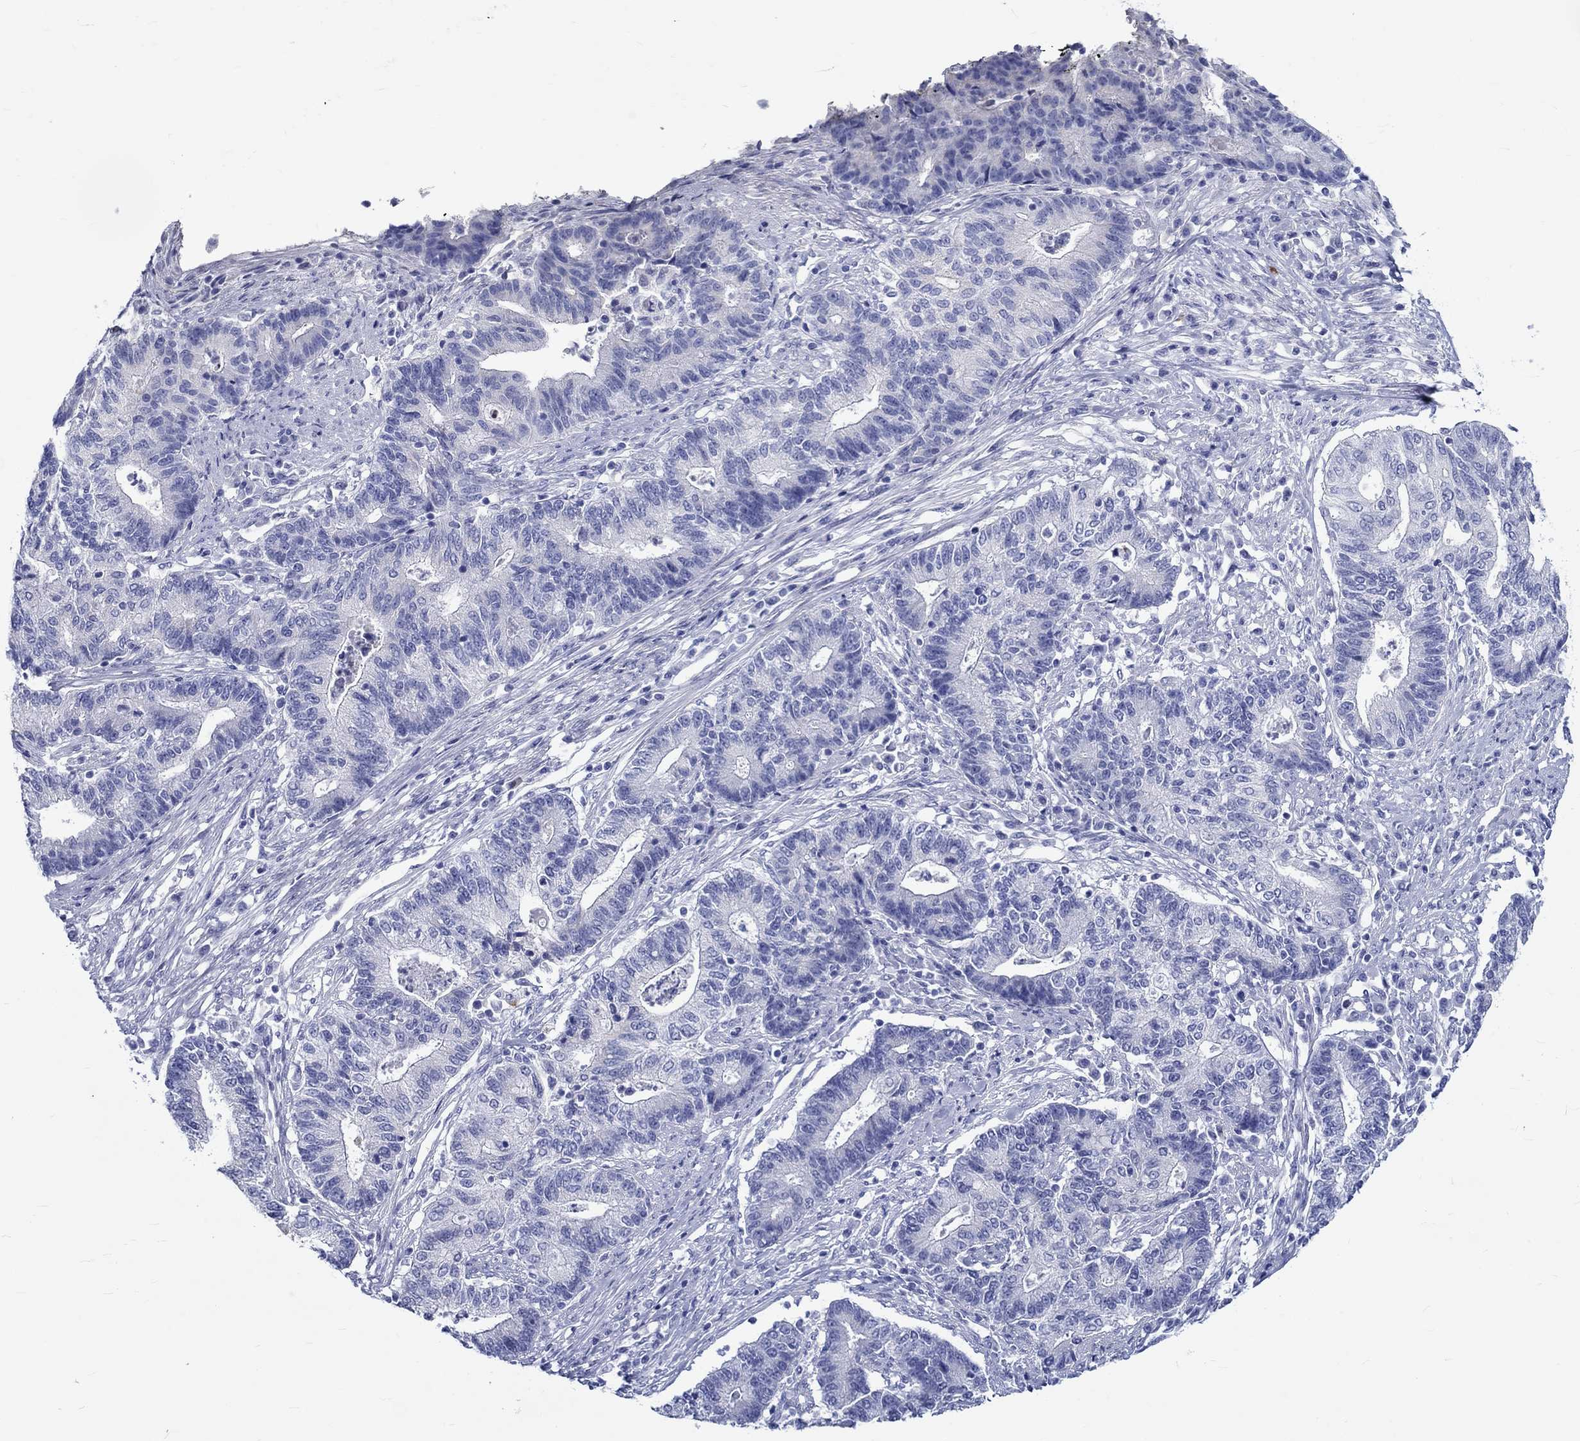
{"staining": {"intensity": "negative", "quantity": "none", "location": "none"}, "tissue": "endometrial cancer", "cell_type": "Tumor cells", "image_type": "cancer", "snomed": [{"axis": "morphology", "description": "Adenocarcinoma, NOS"}, {"axis": "topography", "description": "Uterus"}, {"axis": "topography", "description": "Endometrium"}], "caption": "Photomicrograph shows no significant protein positivity in tumor cells of endometrial adenocarcinoma.", "gene": "SH2D7", "patient": {"sex": "female", "age": 54}}